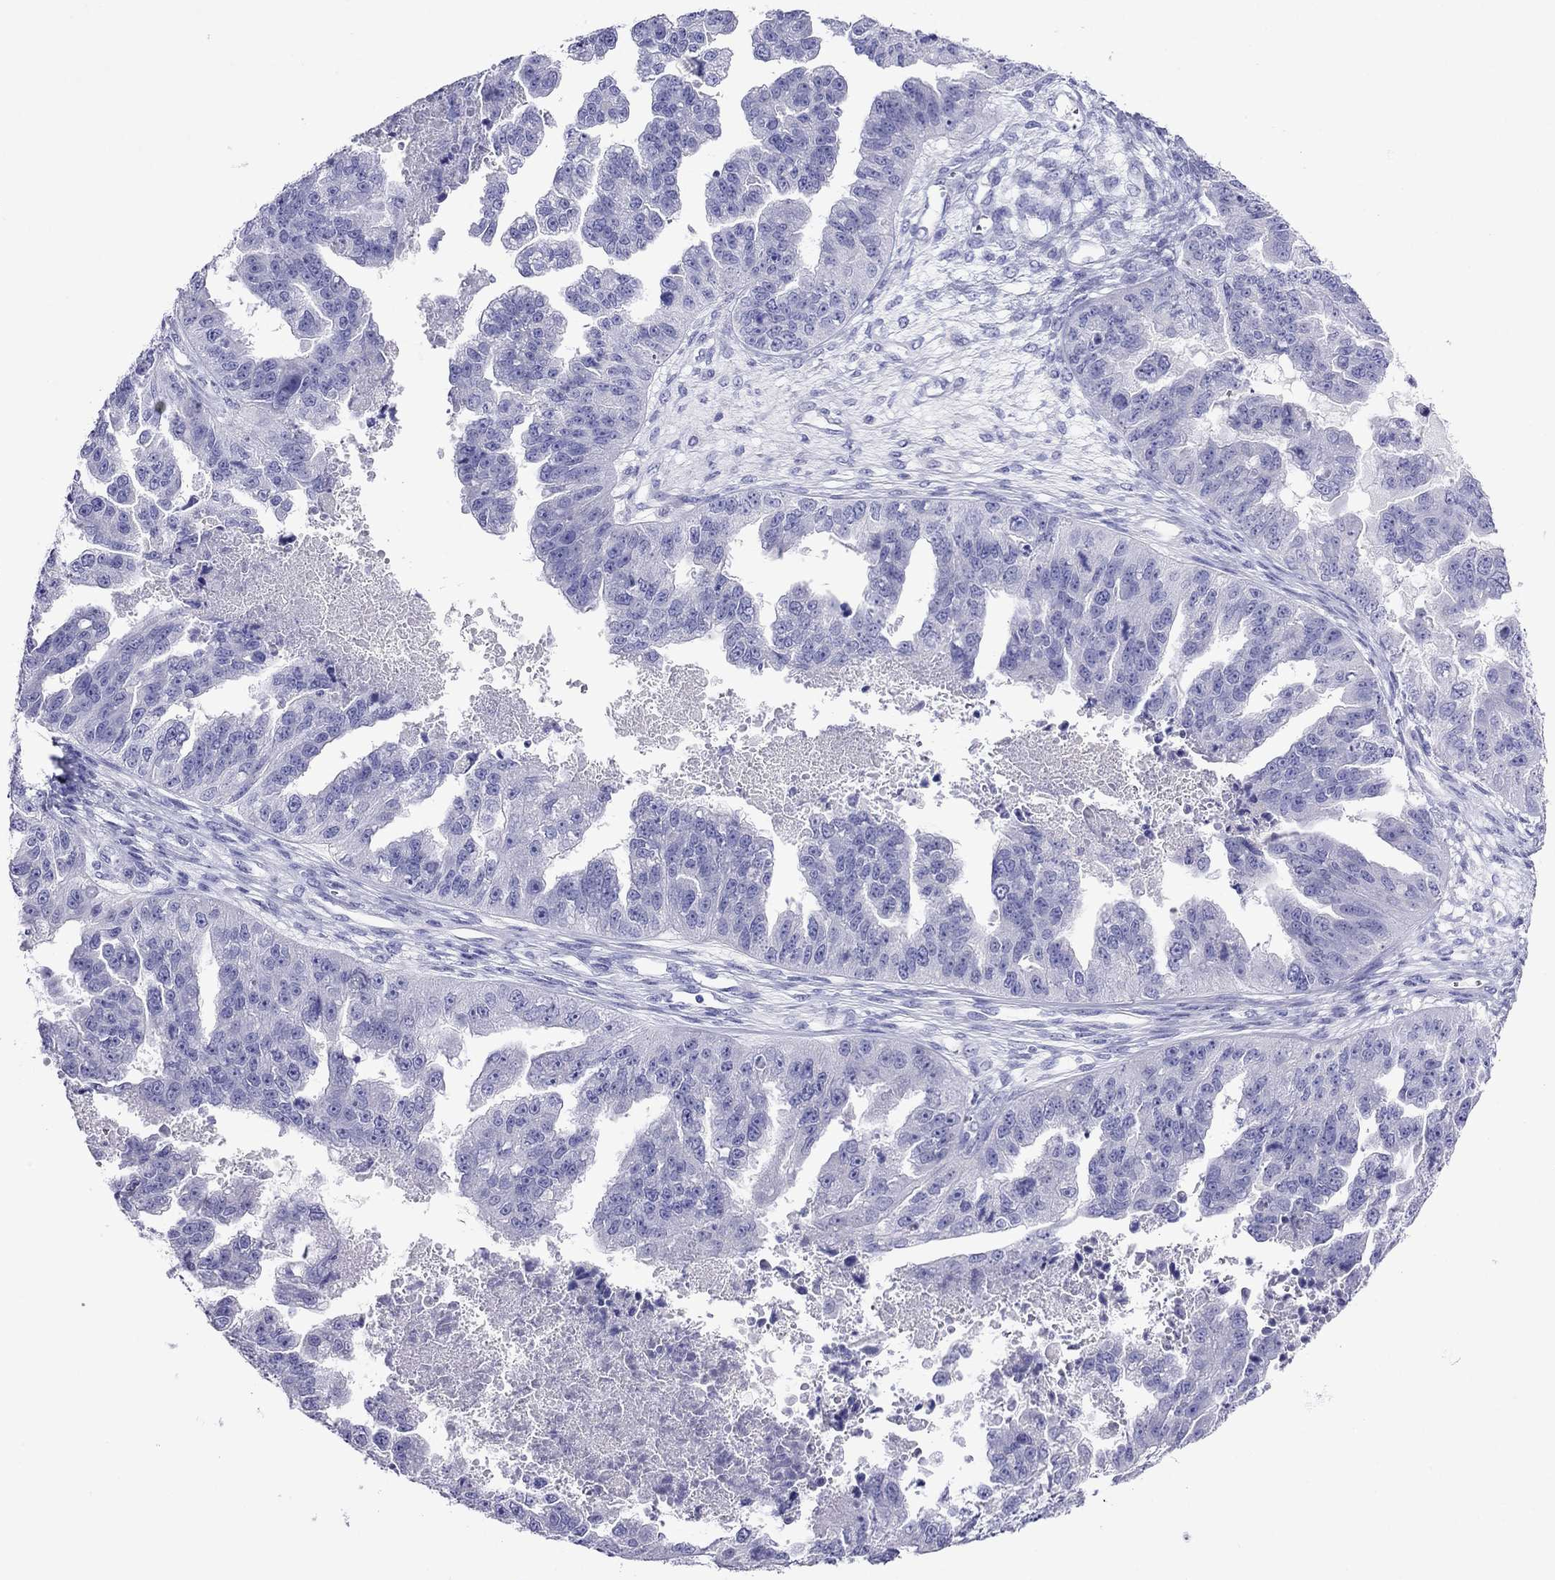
{"staining": {"intensity": "negative", "quantity": "none", "location": "none"}, "tissue": "ovarian cancer", "cell_type": "Tumor cells", "image_type": "cancer", "snomed": [{"axis": "morphology", "description": "Cystadenocarcinoma, serous, NOS"}, {"axis": "topography", "description": "Ovary"}], "caption": "Immunohistochemistry micrograph of human ovarian serous cystadenocarcinoma stained for a protein (brown), which shows no expression in tumor cells.", "gene": "PCDHA6", "patient": {"sex": "female", "age": 58}}